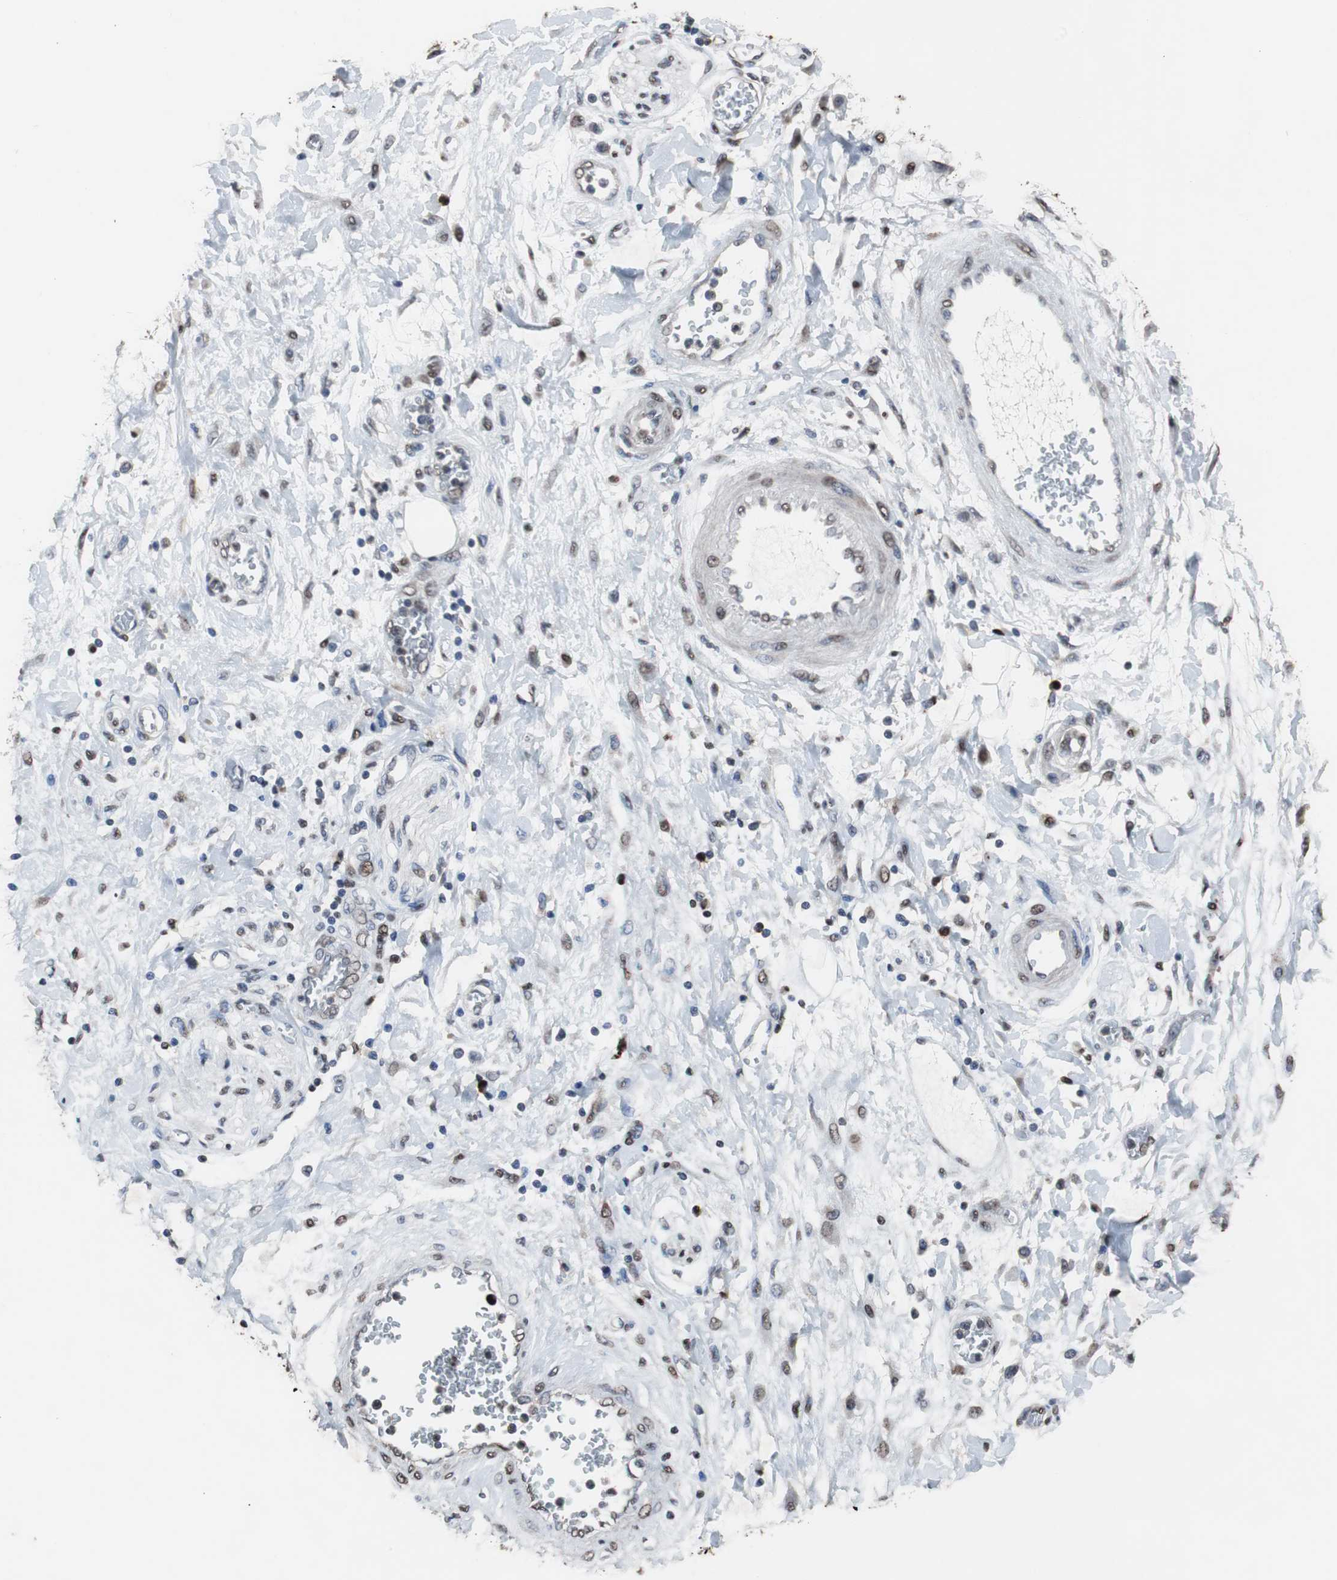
{"staining": {"intensity": "weak", "quantity": "25%-75%", "location": "nuclear"}, "tissue": "pancreatic cancer", "cell_type": "Tumor cells", "image_type": "cancer", "snomed": [{"axis": "morphology", "description": "Adenocarcinoma, NOS"}, {"axis": "topography", "description": "Pancreas"}], "caption": "Weak nuclear protein positivity is identified in approximately 25%-75% of tumor cells in pancreatic cancer. (brown staining indicates protein expression, while blue staining denotes nuclei).", "gene": "MED27", "patient": {"sex": "female", "age": 70}}